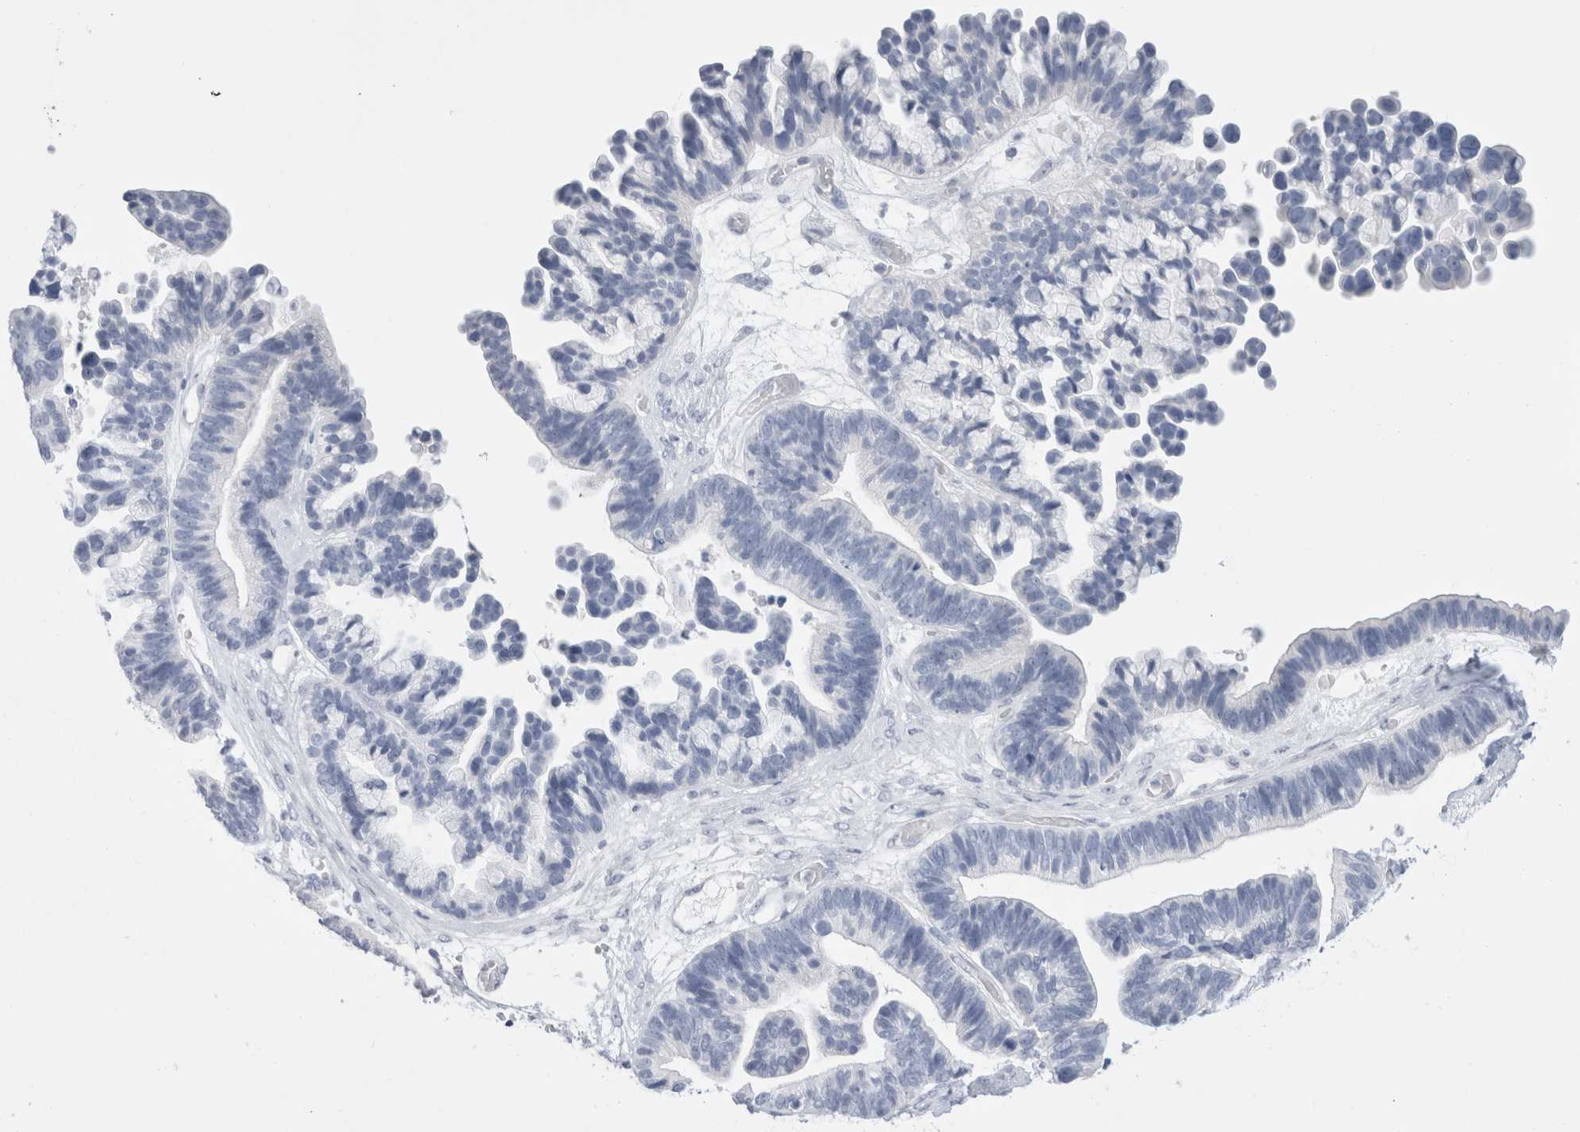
{"staining": {"intensity": "negative", "quantity": "none", "location": "none"}, "tissue": "ovarian cancer", "cell_type": "Tumor cells", "image_type": "cancer", "snomed": [{"axis": "morphology", "description": "Cystadenocarcinoma, serous, NOS"}, {"axis": "topography", "description": "Ovary"}], "caption": "The immunohistochemistry (IHC) photomicrograph has no significant expression in tumor cells of ovarian cancer tissue.", "gene": "MUC15", "patient": {"sex": "female", "age": 56}}